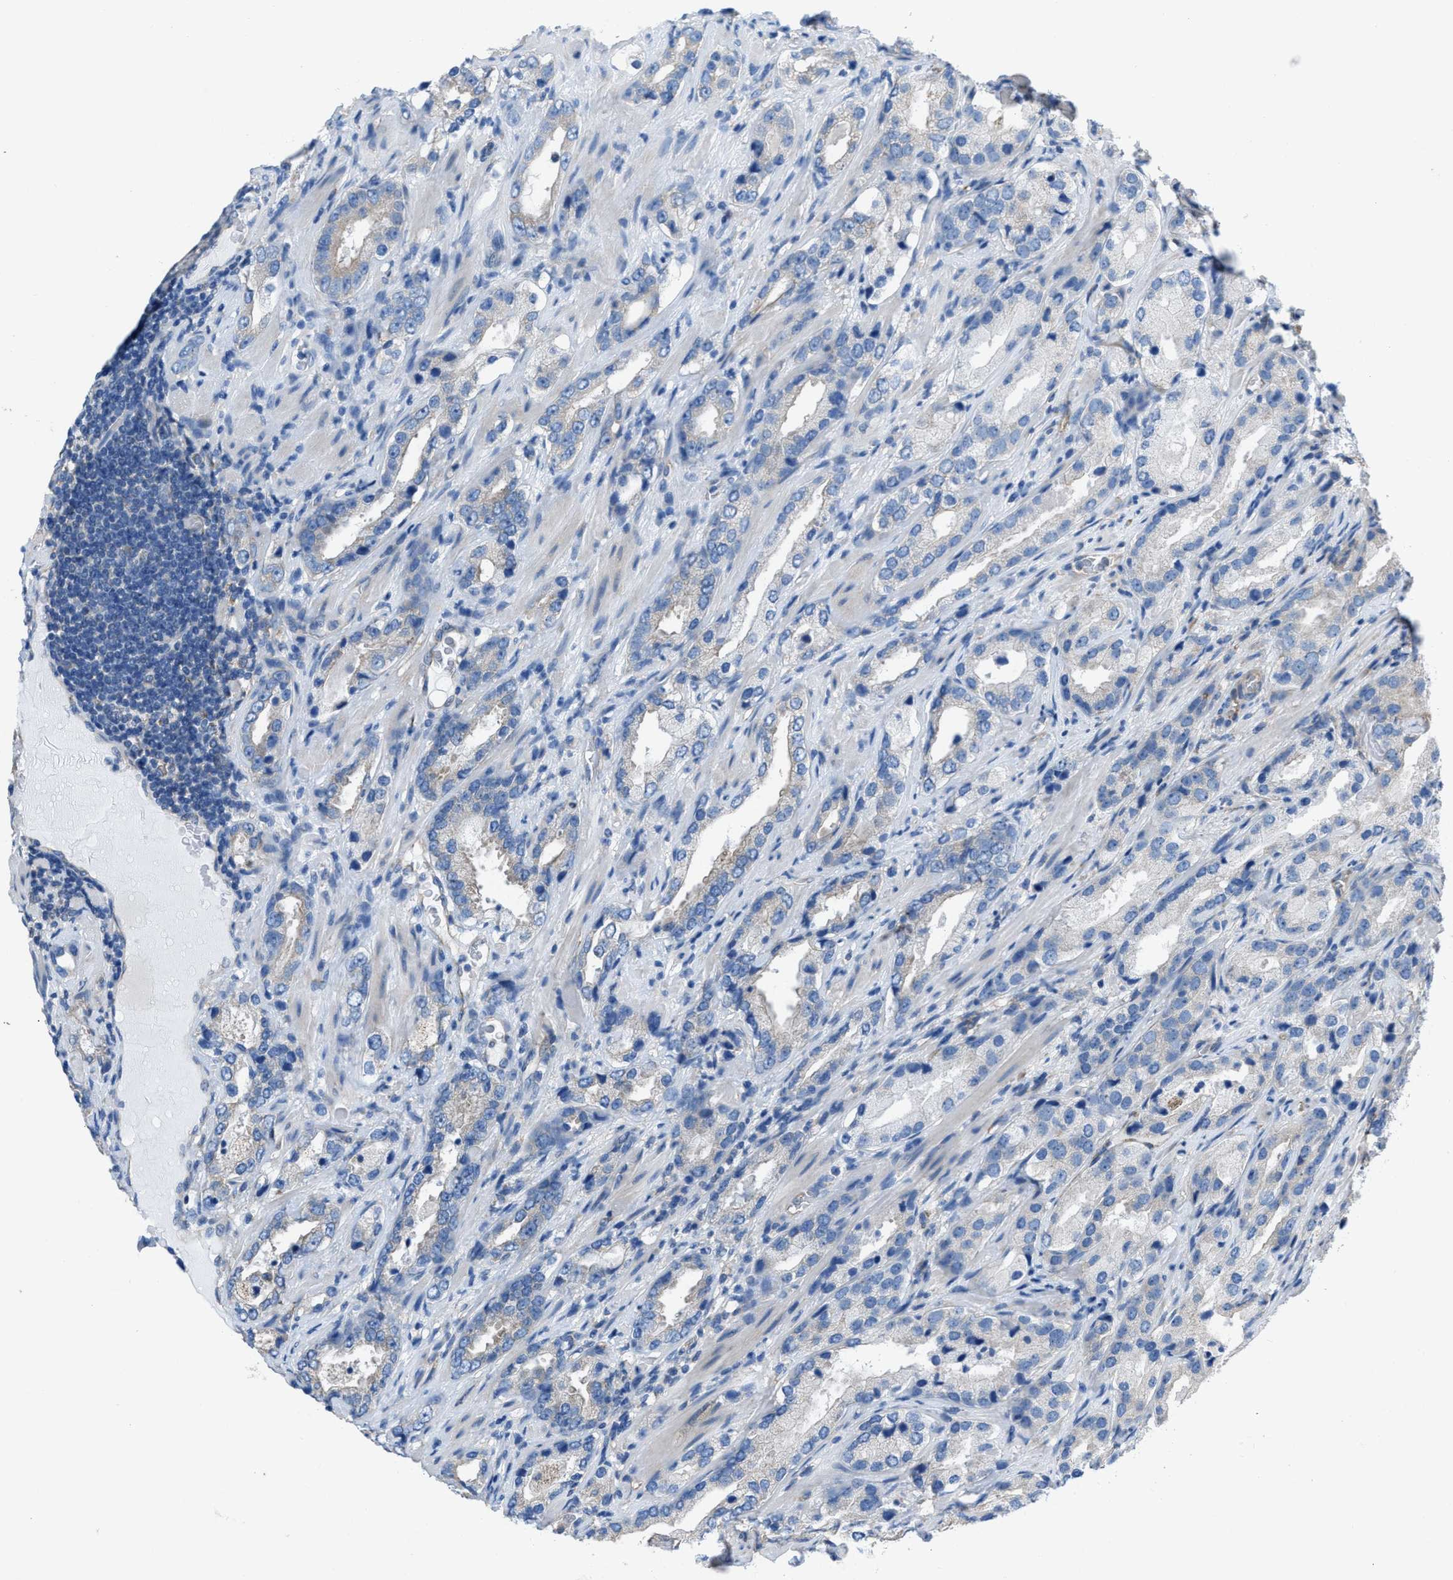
{"staining": {"intensity": "negative", "quantity": "none", "location": "none"}, "tissue": "prostate cancer", "cell_type": "Tumor cells", "image_type": "cancer", "snomed": [{"axis": "morphology", "description": "Adenocarcinoma, High grade"}, {"axis": "topography", "description": "Prostate"}], "caption": "DAB (3,3'-diaminobenzidine) immunohistochemical staining of human adenocarcinoma (high-grade) (prostate) exhibits no significant positivity in tumor cells.", "gene": "DOLPP1", "patient": {"sex": "male", "age": 63}}